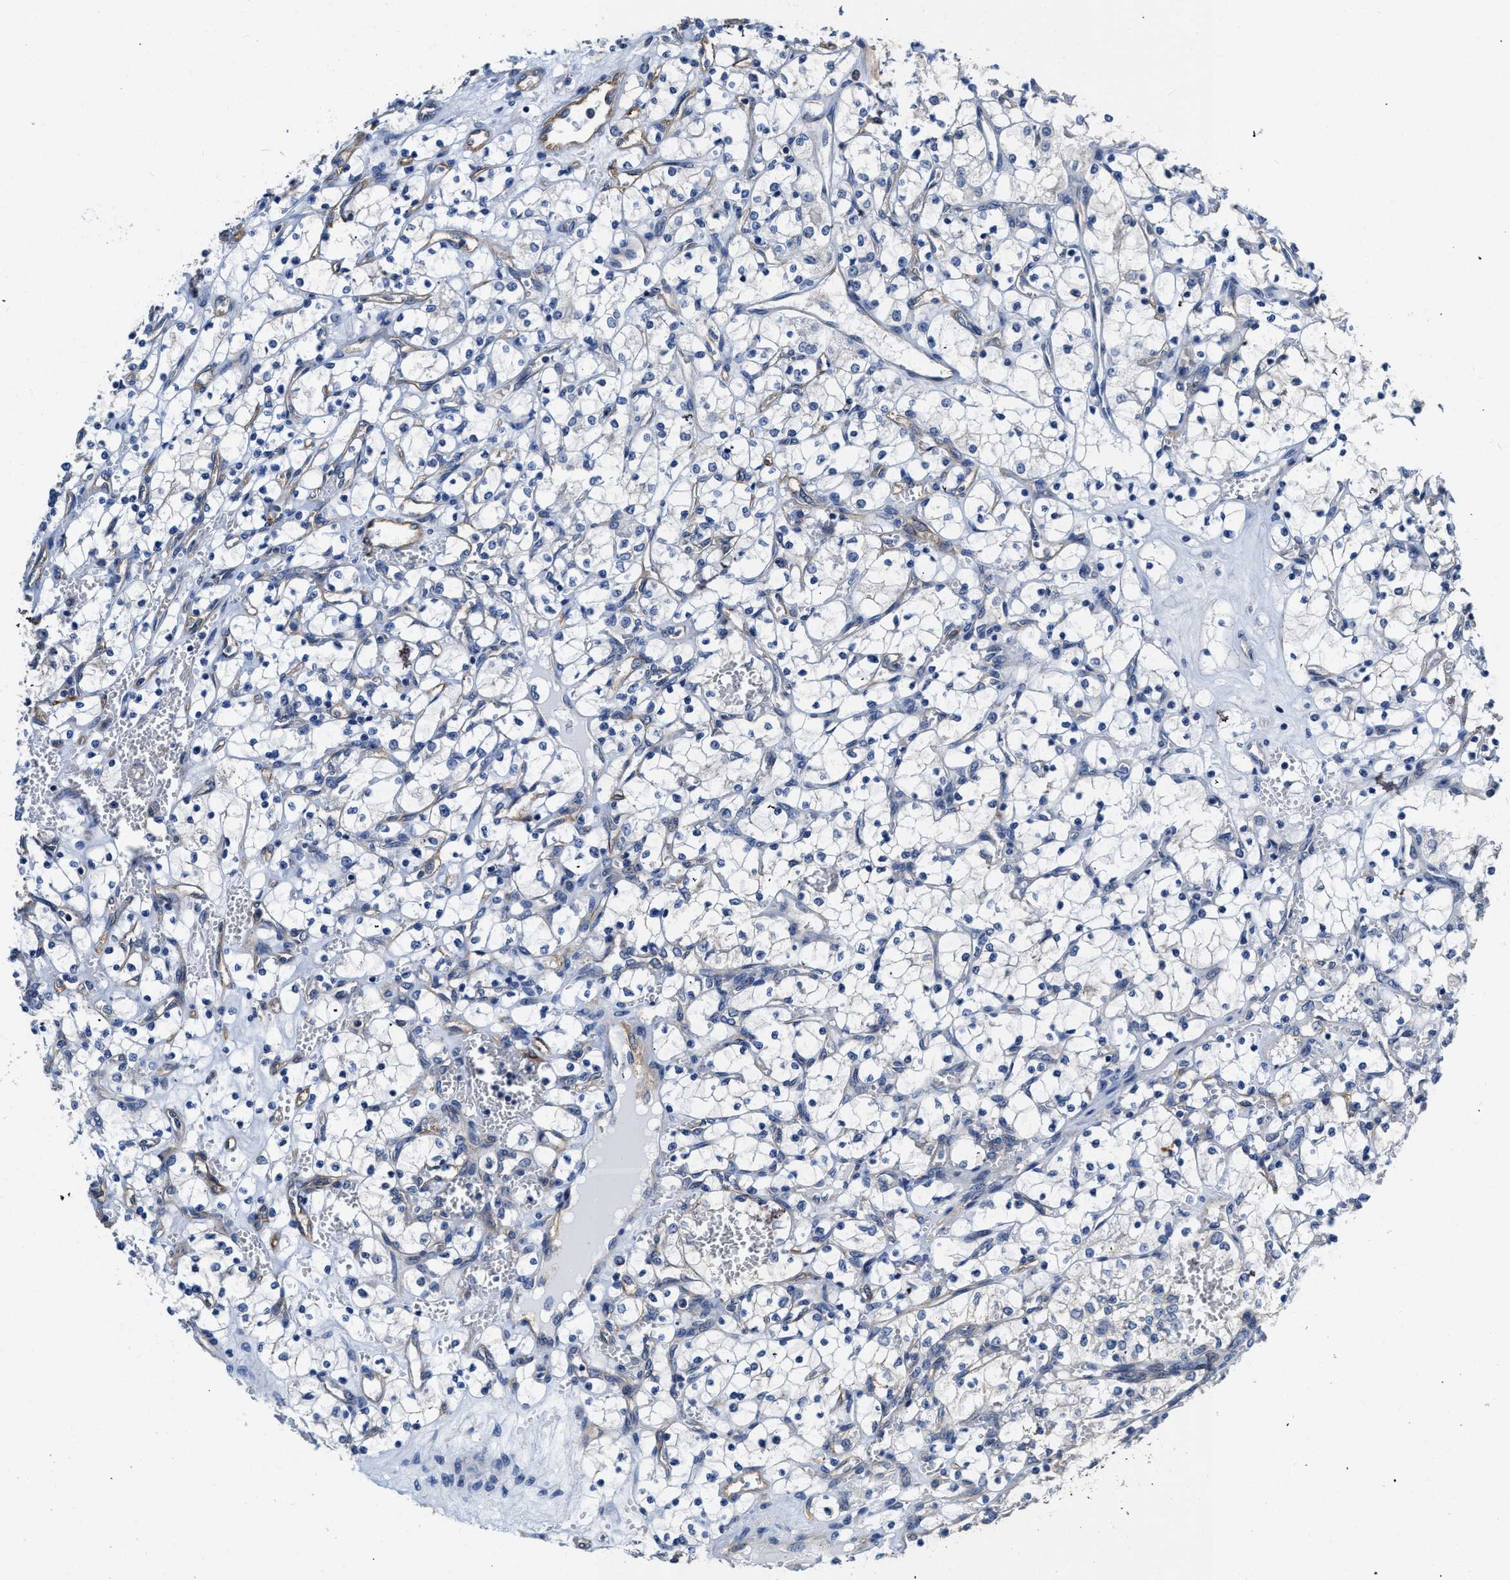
{"staining": {"intensity": "negative", "quantity": "none", "location": "none"}, "tissue": "renal cancer", "cell_type": "Tumor cells", "image_type": "cancer", "snomed": [{"axis": "morphology", "description": "Adenocarcinoma, NOS"}, {"axis": "topography", "description": "Kidney"}], "caption": "High power microscopy micrograph of an immunohistochemistry (IHC) histopathology image of adenocarcinoma (renal), revealing no significant staining in tumor cells.", "gene": "C22orf42", "patient": {"sex": "female", "age": 69}}